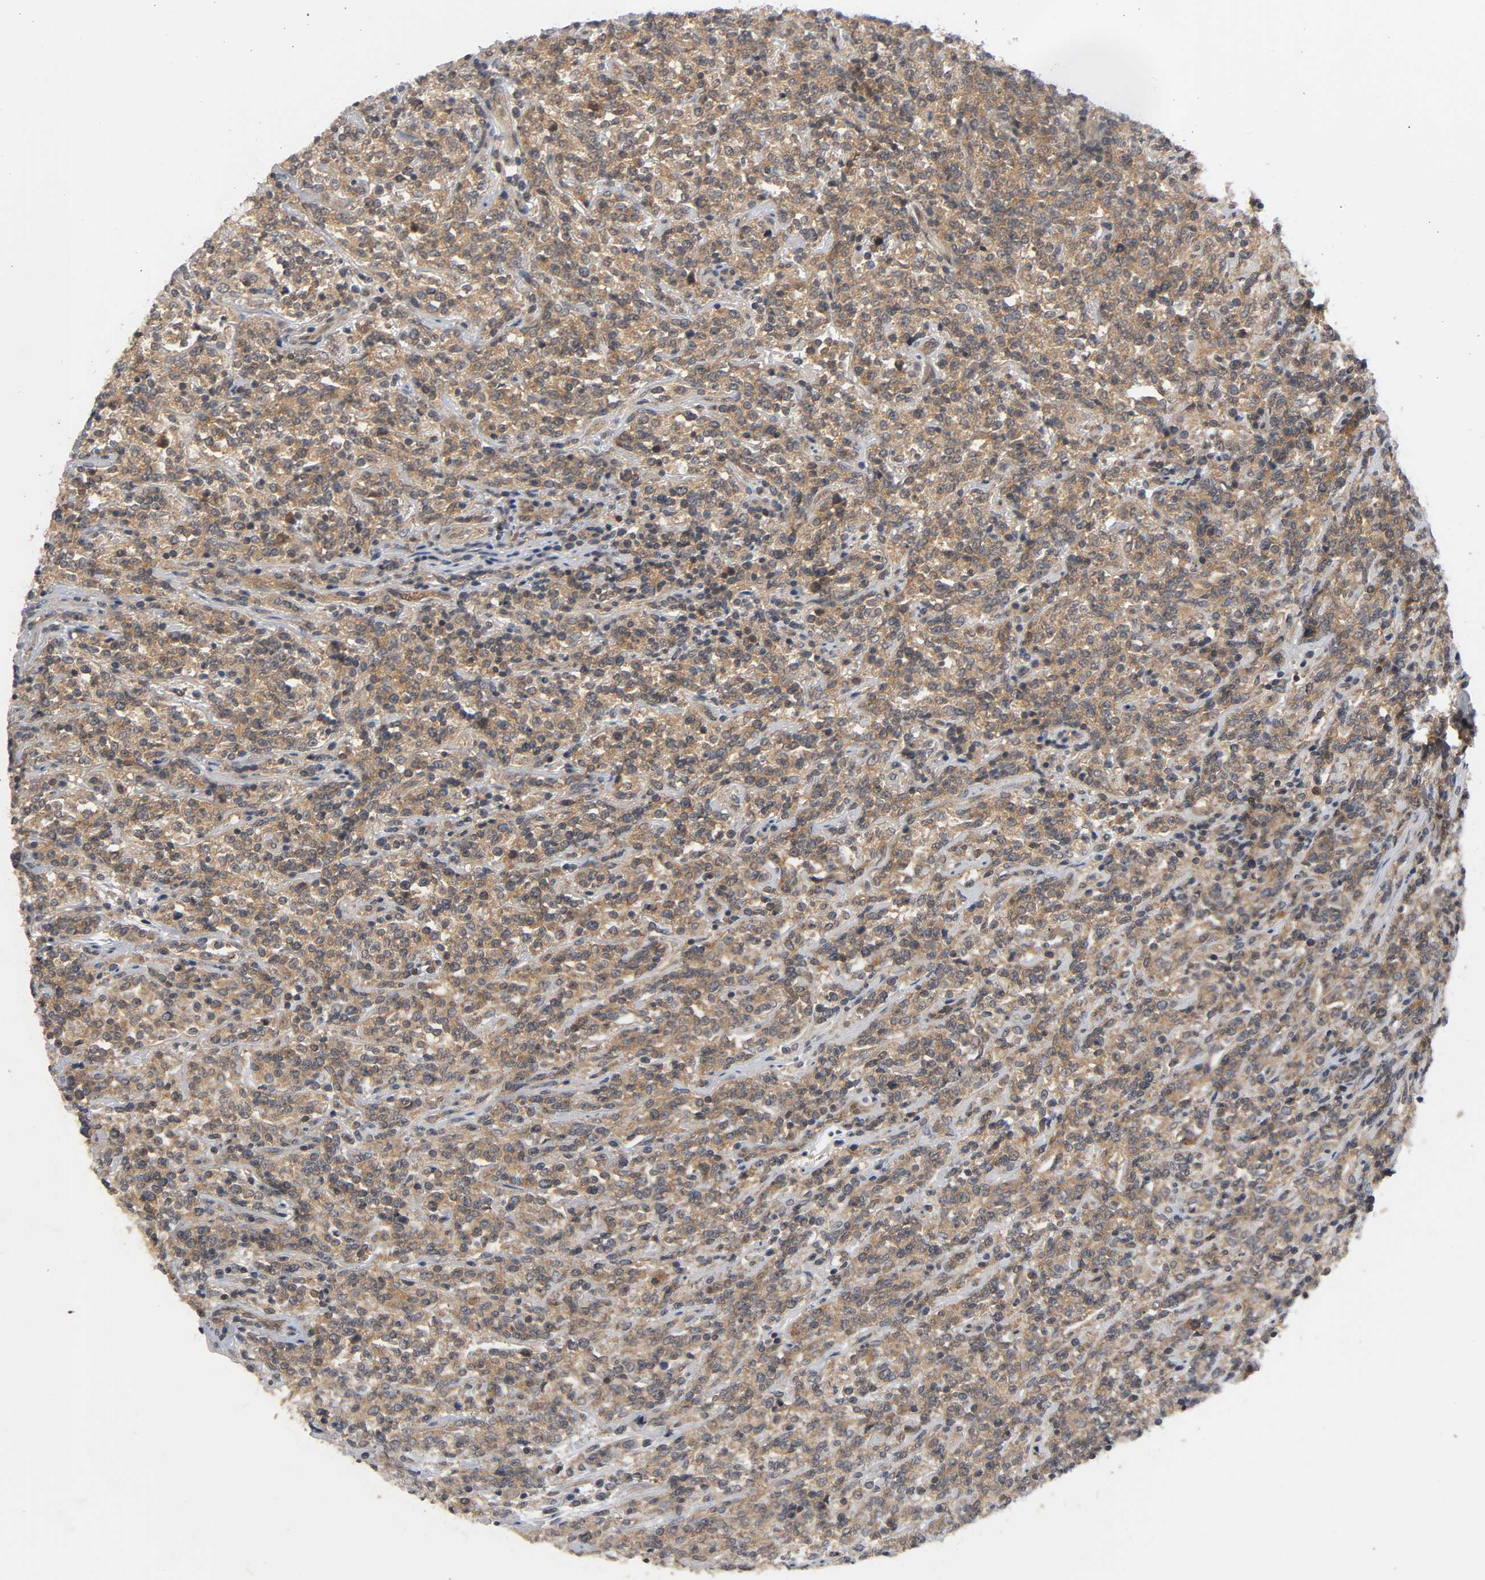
{"staining": {"intensity": "moderate", "quantity": ">75%", "location": "cytoplasmic/membranous"}, "tissue": "lymphoma", "cell_type": "Tumor cells", "image_type": "cancer", "snomed": [{"axis": "morphology", "description": "Malignant lymphoma, non-Hodgkin's type, High grade"}, {"axis": "topography", "description": "Soft tissue"}], "caption": "Lymphoma tissue displays moderate cytoplasmic/membranous staining in about >75% of tumor cells (DAB (3,3'-diaminobenzidine) IHC with brightfield microscopy, high magnification).", "gene": "MAPK8", "patient": {"sex": "male", "age": 18}}